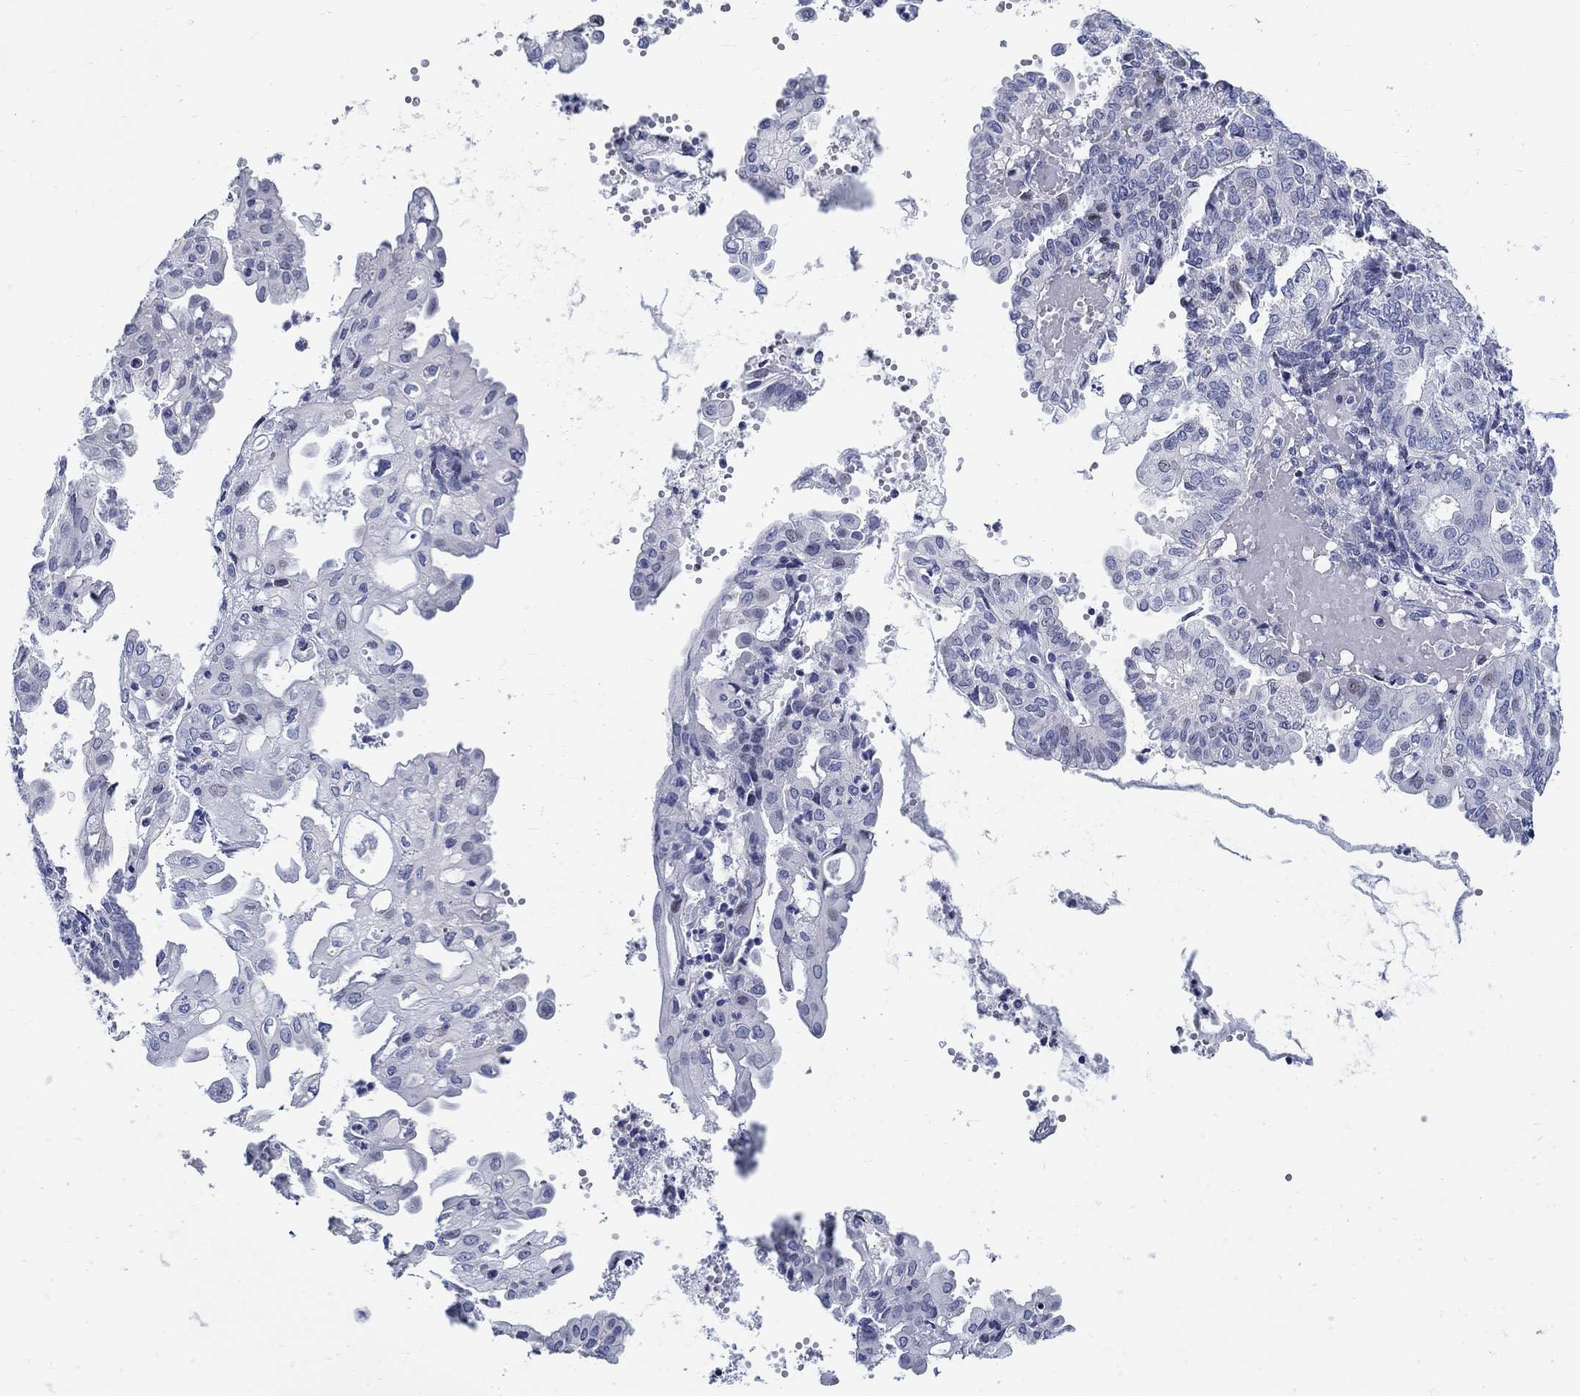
{"staining": {"intensity": "negative", "quantity": "none", "location": "none"}, "tissue": "endometrial cancer", "cell_type": "Tumor cells", "image_type": "cancer", "snomed": [{"axis": "morphology", "description": "Adenocarcinoma, NOS"}, {"axis": "topography", "description": "Endometrium"}], "caption": "Endometrial cancer (adenocarcinoma) stained for a protein using immunohistochemistry displays no expression tumor cells.", "gene": "CRYGS", "patient": {"sex": "female", "age": 68}}